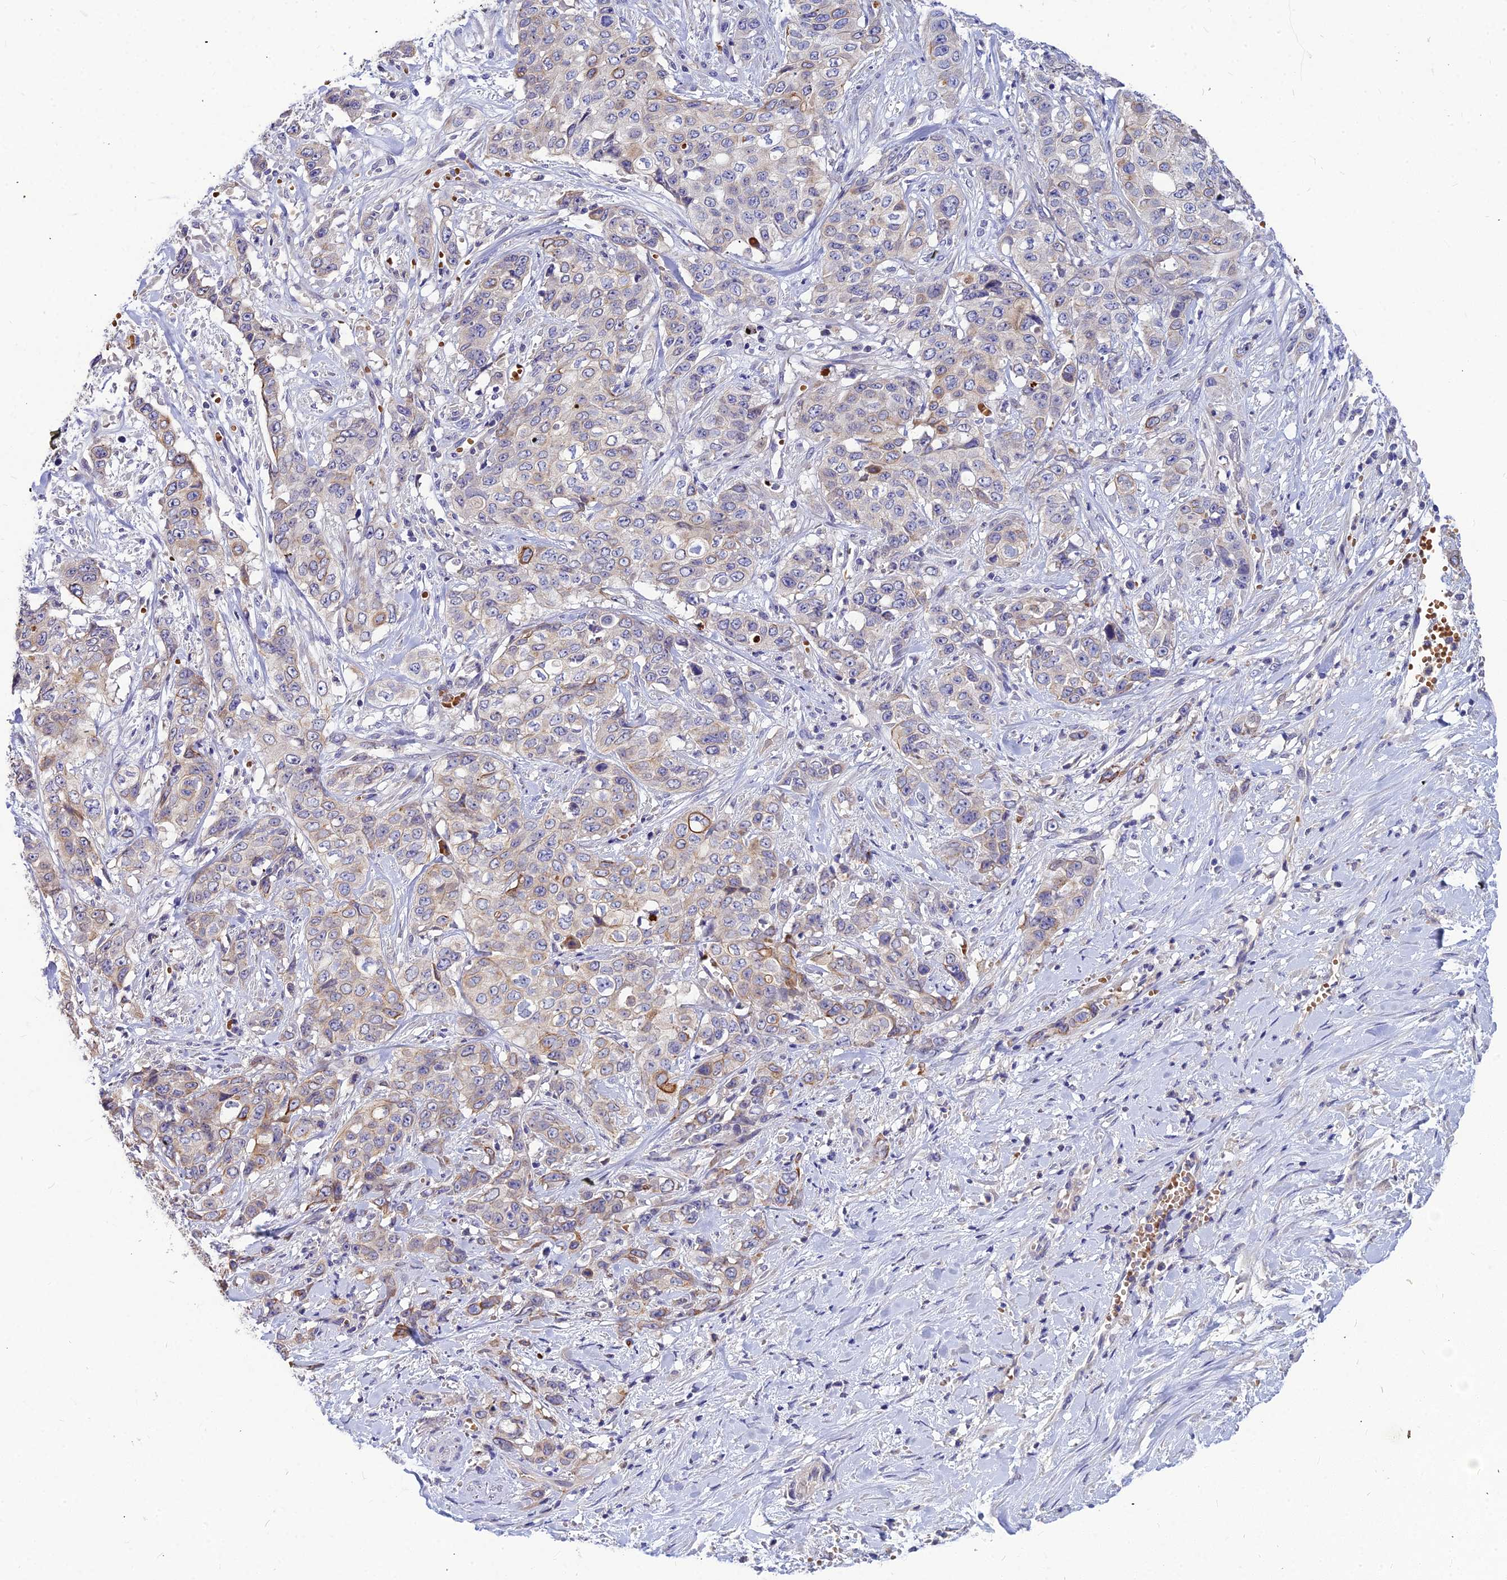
{"staining": {"intensity": "moderate", "quantity": "<25%", "location": "cytoplasmic/membranous"}, "tissue": "stomach cancer", "cell_type": "Tumor cells", "image_type": "cancer", "snomed": [{"axis": "morphology", "description": "Adenocarcinoma, NOS"}, {"axis": "topography", "description": "Stomach, upper"}], "caption": "High-magnification brightfield microscopy of stomach cancer (adenocarcinoma) stained with DAB (3,3'-diaminobenzidine) (brown) and counterstained with hematoxylin (blue). tumor cells exhibit moderate cytoplasmic/membranous expression is identified in approximately<25% of cells.", "gene": "DMRTA1", "patient": {"sex": "male", "age": 62}}